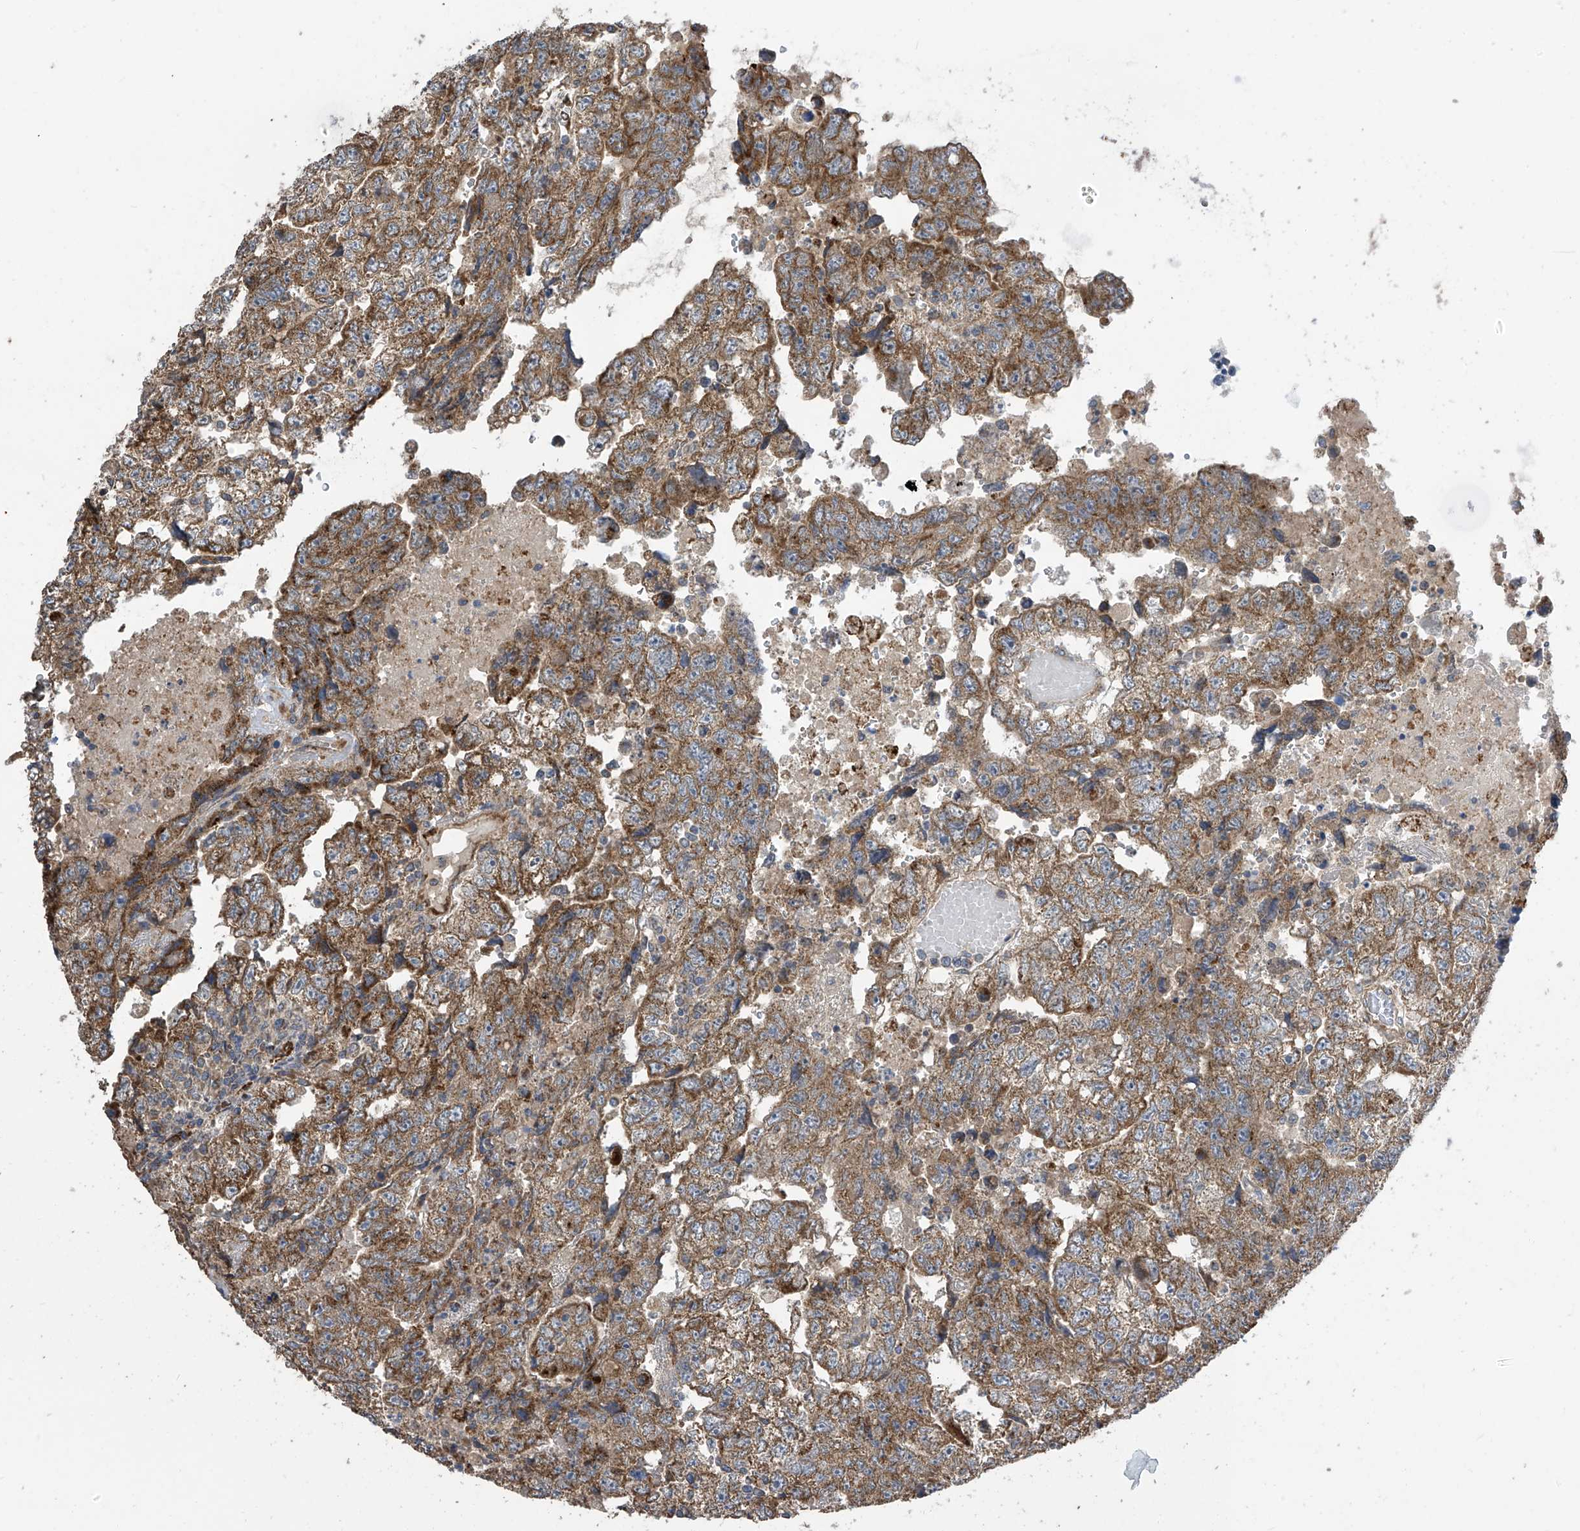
{"staining": {"intensity": "moderate", "quantity": ">75%", "location": "cytoplasmic/membranous"}, "tissue": "testis cancer", "cell_type": "Tumor cells", "image_type": "cancer", "snomed": [{"axis": "morphology", "description": "Carcinoma, Embryonal, NOS"}, {"axis": "topography", "description": "Testis"}], "caption": "DAB immunohistochemical staining of human testis cancer demonstrates moderate cytoplasmic/membranous protein positivity in approximately >75% of tumor cells.", "gene": "PNPT1", "patient": {"sex": "male", "age": 36}}